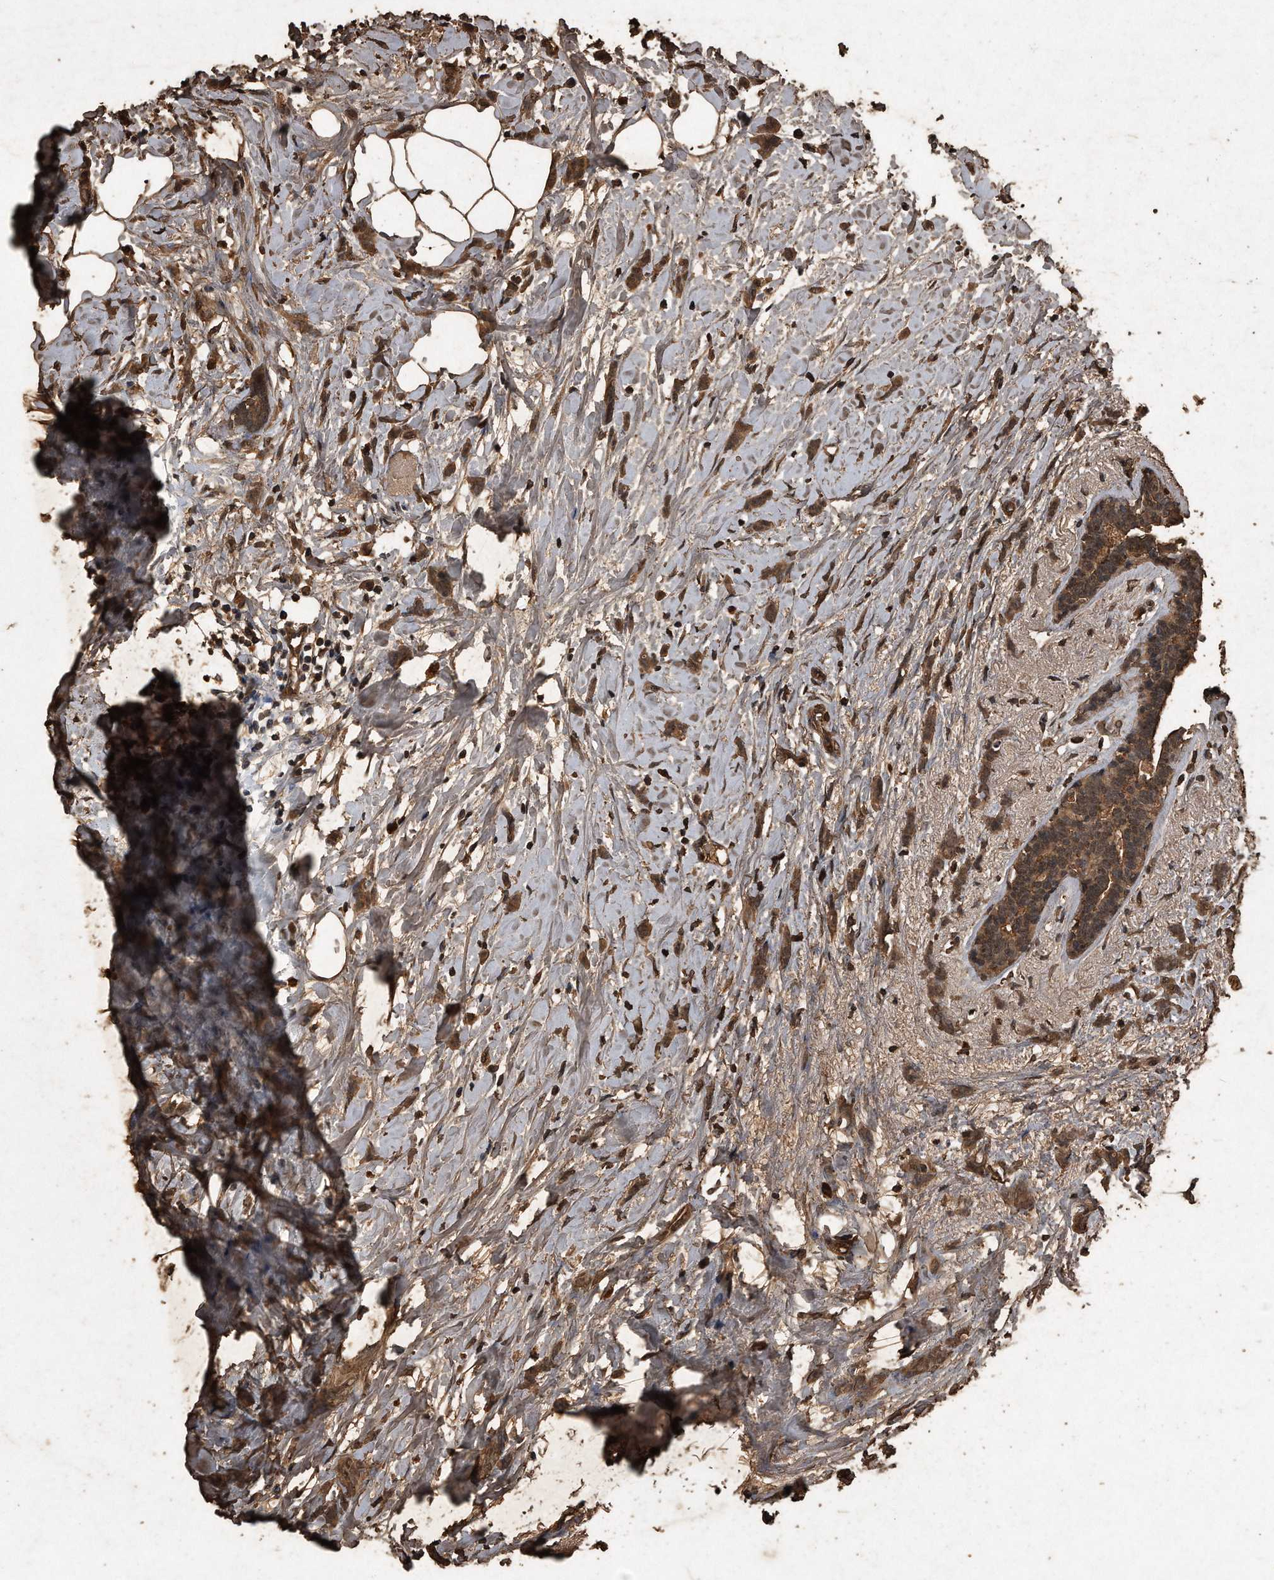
{"staining": {"intensity": "strong", "quantity": ">75%", "location": "cytoplasmic/membranous"}, "tissue": "breast cancer", "cell_type": "Tumor cells", "image_type": "cancer", "snomed": [{"axis": "morphology", "description": "Lobular carcinoma, in situ"}, {"axis": "morphology", "description": "Lobular carcinoma"}, {"axis": "topography", "description": "Breast"}], "caption": "Immunohistochemistry (IHC) image of human breast cancer stained for a protein (brown), which demonstrates high levels of strong cytoplasmic/membranous expression in about >75% of tumor cells.", "gene": "CFLAR", "patient": {"sex": "female", "age": 41}}